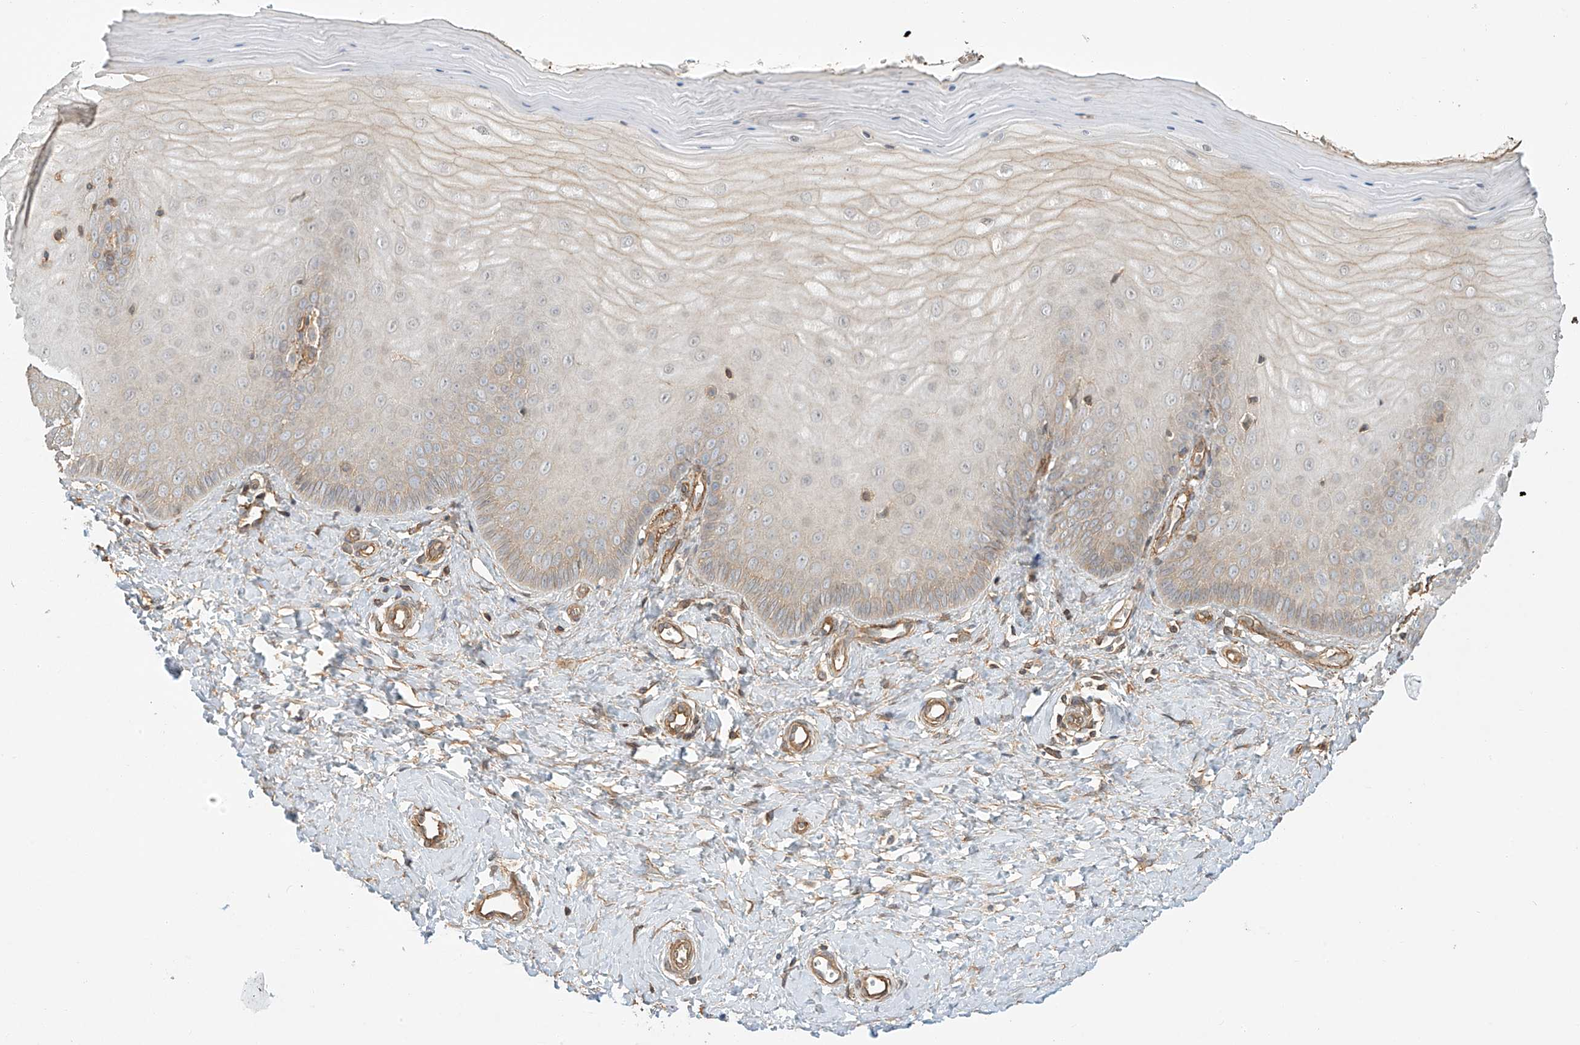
{"staining": {"intensity": "weak", "quantity": ">75%", "location": "cytoplasmic/membranous"}, "tissue": "cervix", "cell_type": "Glandular cells", "image_type": "normal", "snomed": [{"axis": "morphology", "description": "Normal tissue, NOS"}, {"axis": "topography", "description": "Cervix"}], "caption": "Immunohistochemistry histopathology image of benign cervix: cervix stained using immunohistochemistry (IHC) demonstrates low levels of weak protein expression localized specifically in the cytoplasmic/membranous of glandular cells, appearing as a cytoplasmic/membranous brown color.", "gene": "CSMD3", "patient": {"sex": "female", "age": 55}}